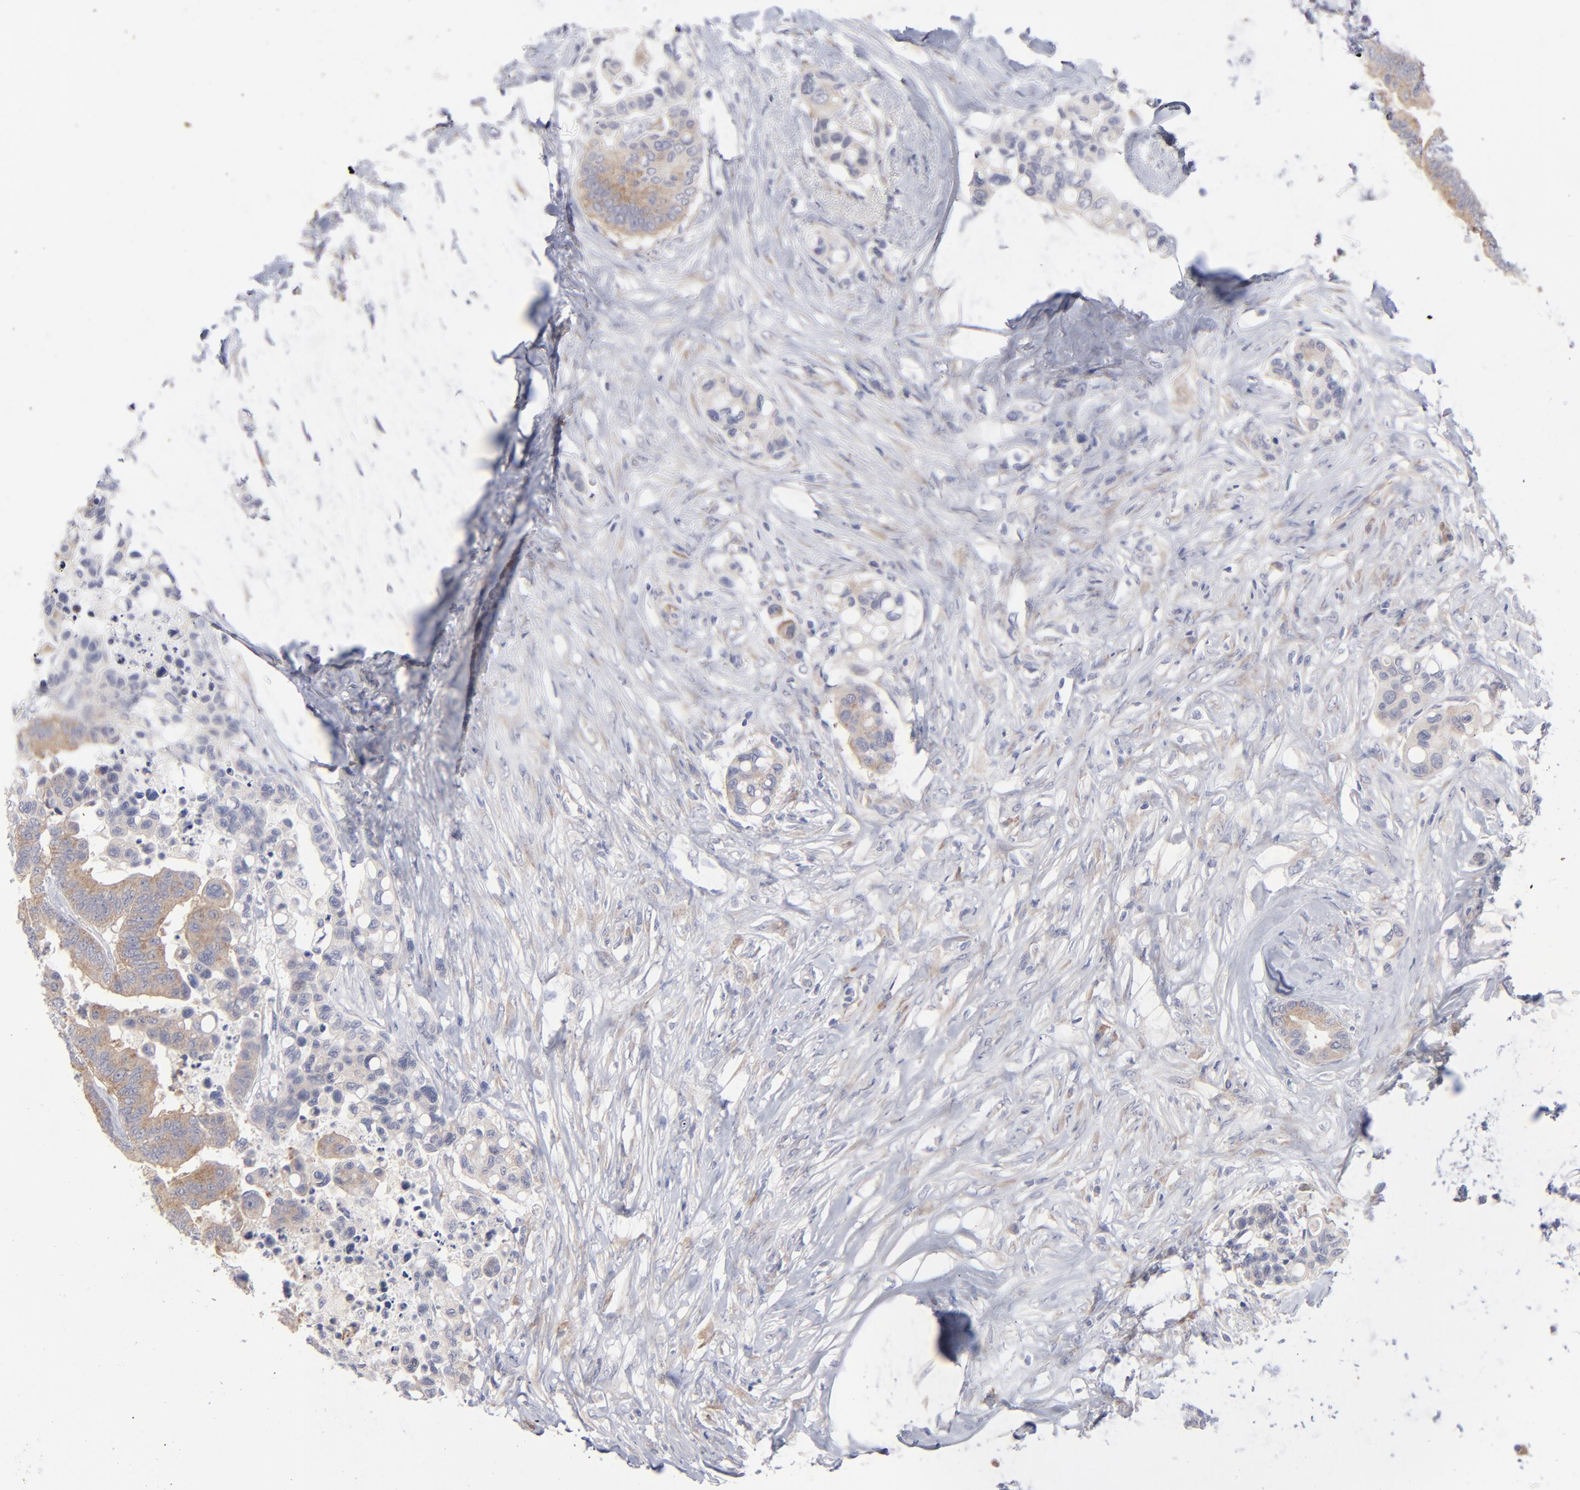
{"staining": {"intensity": "moderate", "quantity": ">75%", "location": "cytoplasmic/membranous"}, "tissue": "colorectal cancer", "cell_type": "Tumor cells", "image_type": "cancer", "snomed": [{"axis": "morphology", "description": "Adenocarcinoma, NOS"}, {"axis": "topography", "description": "Colon"}], "caption": "Colorectal adenocarcinoma stained with a brown dye shows moderate cytoplasmic/membranous positive staining in approximately >75% of tumor cells.", "gene": "RPS24", "patient": {"sex": "male", "age": 82}}